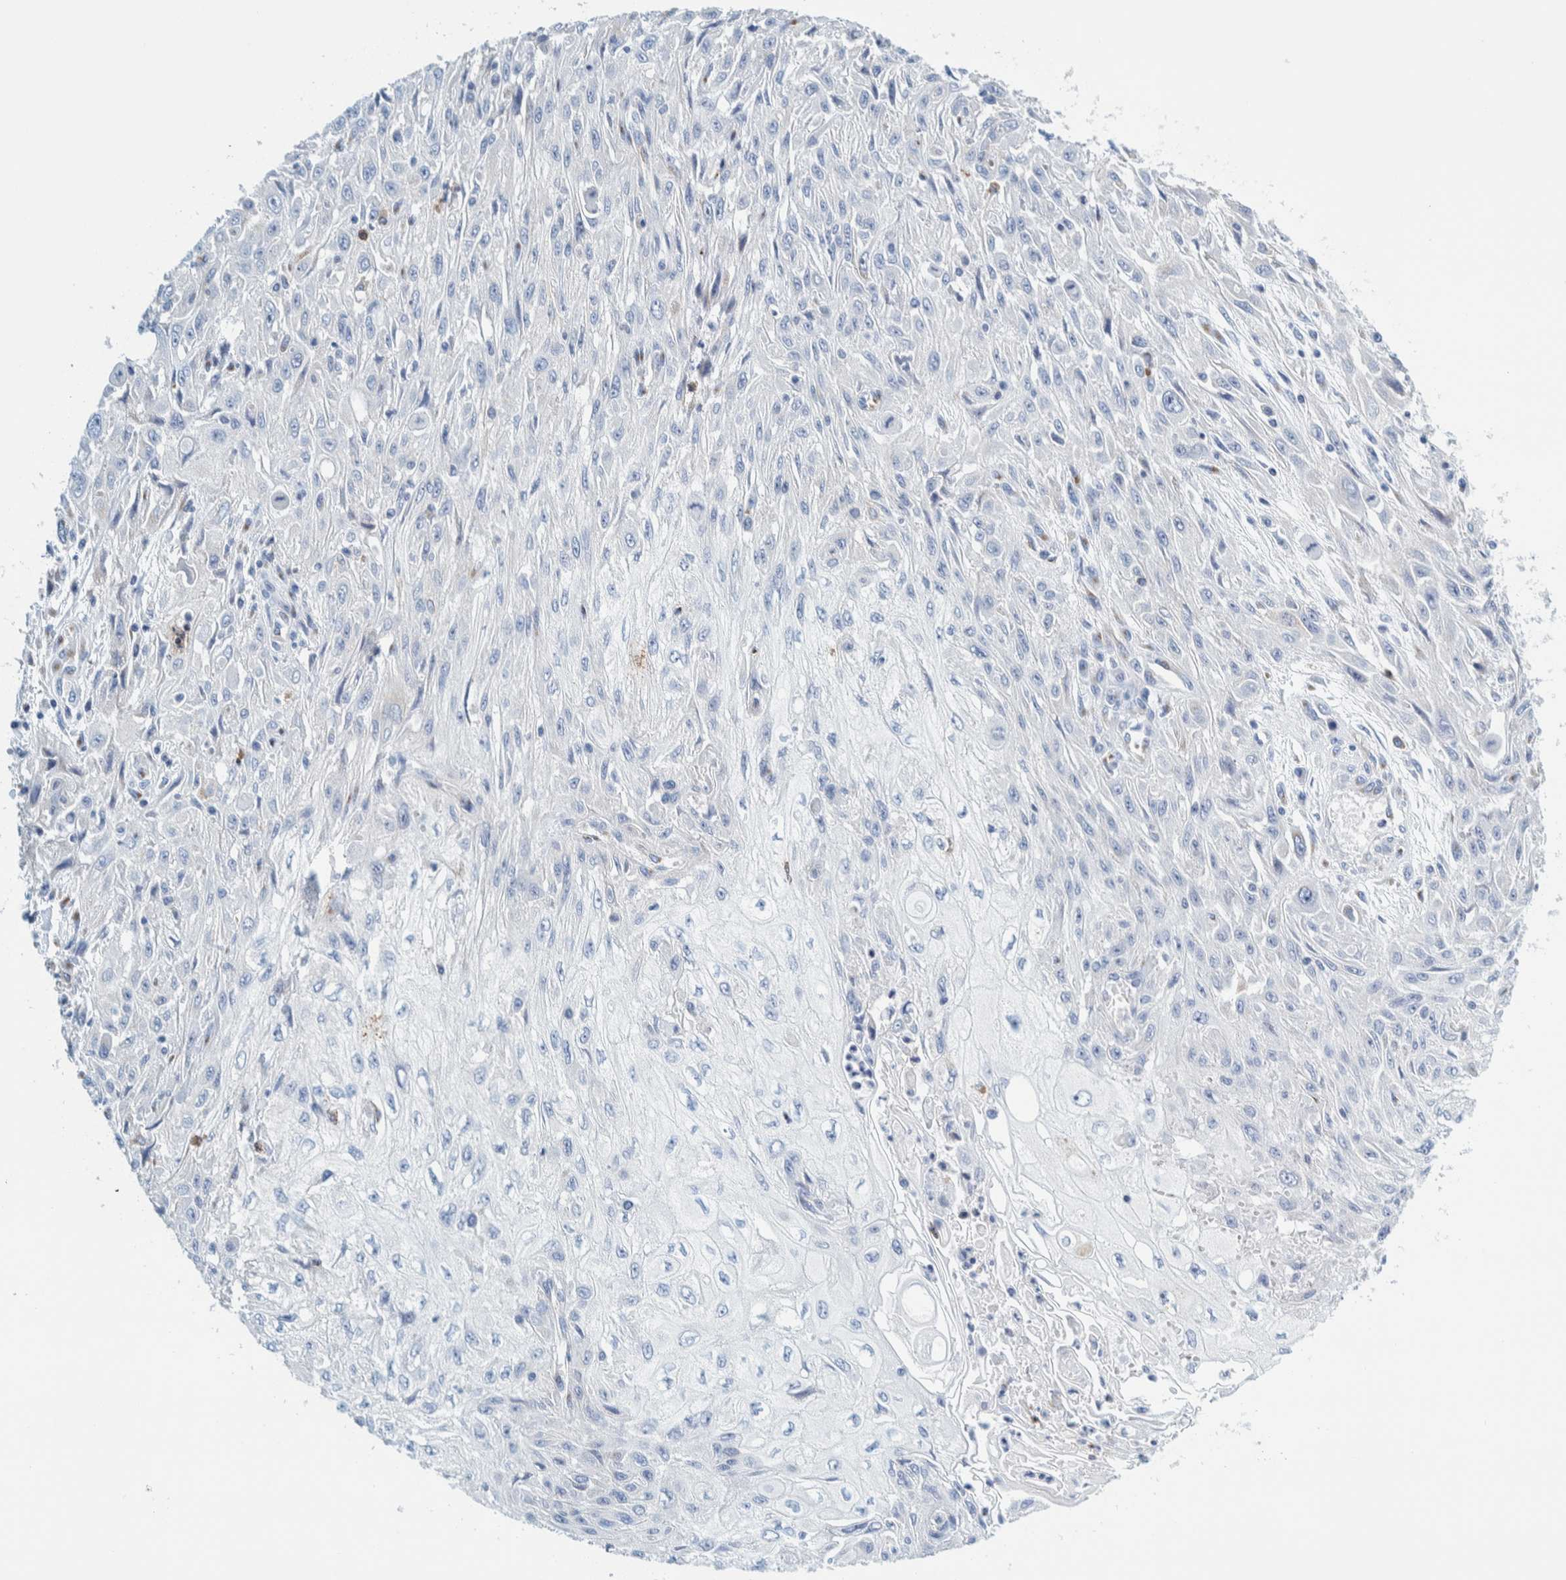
{"staining": {"intensity": "negative", "quantity": "none", "location": "none"}, "tissue": "skin cancer", "cell_type": "Tumor cells", "image_type": "cancer", "snomed": [{"axis": "morphology", "description": "Squamous cell carcinoma, NOS"}, {"axis": "morphology", "description": "Squamous cell carcinoma, metastatic, NOS"}, {"axis": "topography", "description": "Skin"}, {"axis": "topography", "description": "Lymph node"}], "caption": "This is a micrograph of IHC staining of skin cancer, which shows no expression in tumor cells.", "gene": "MOG", "patient": {"sex": "male", "age": 75}}